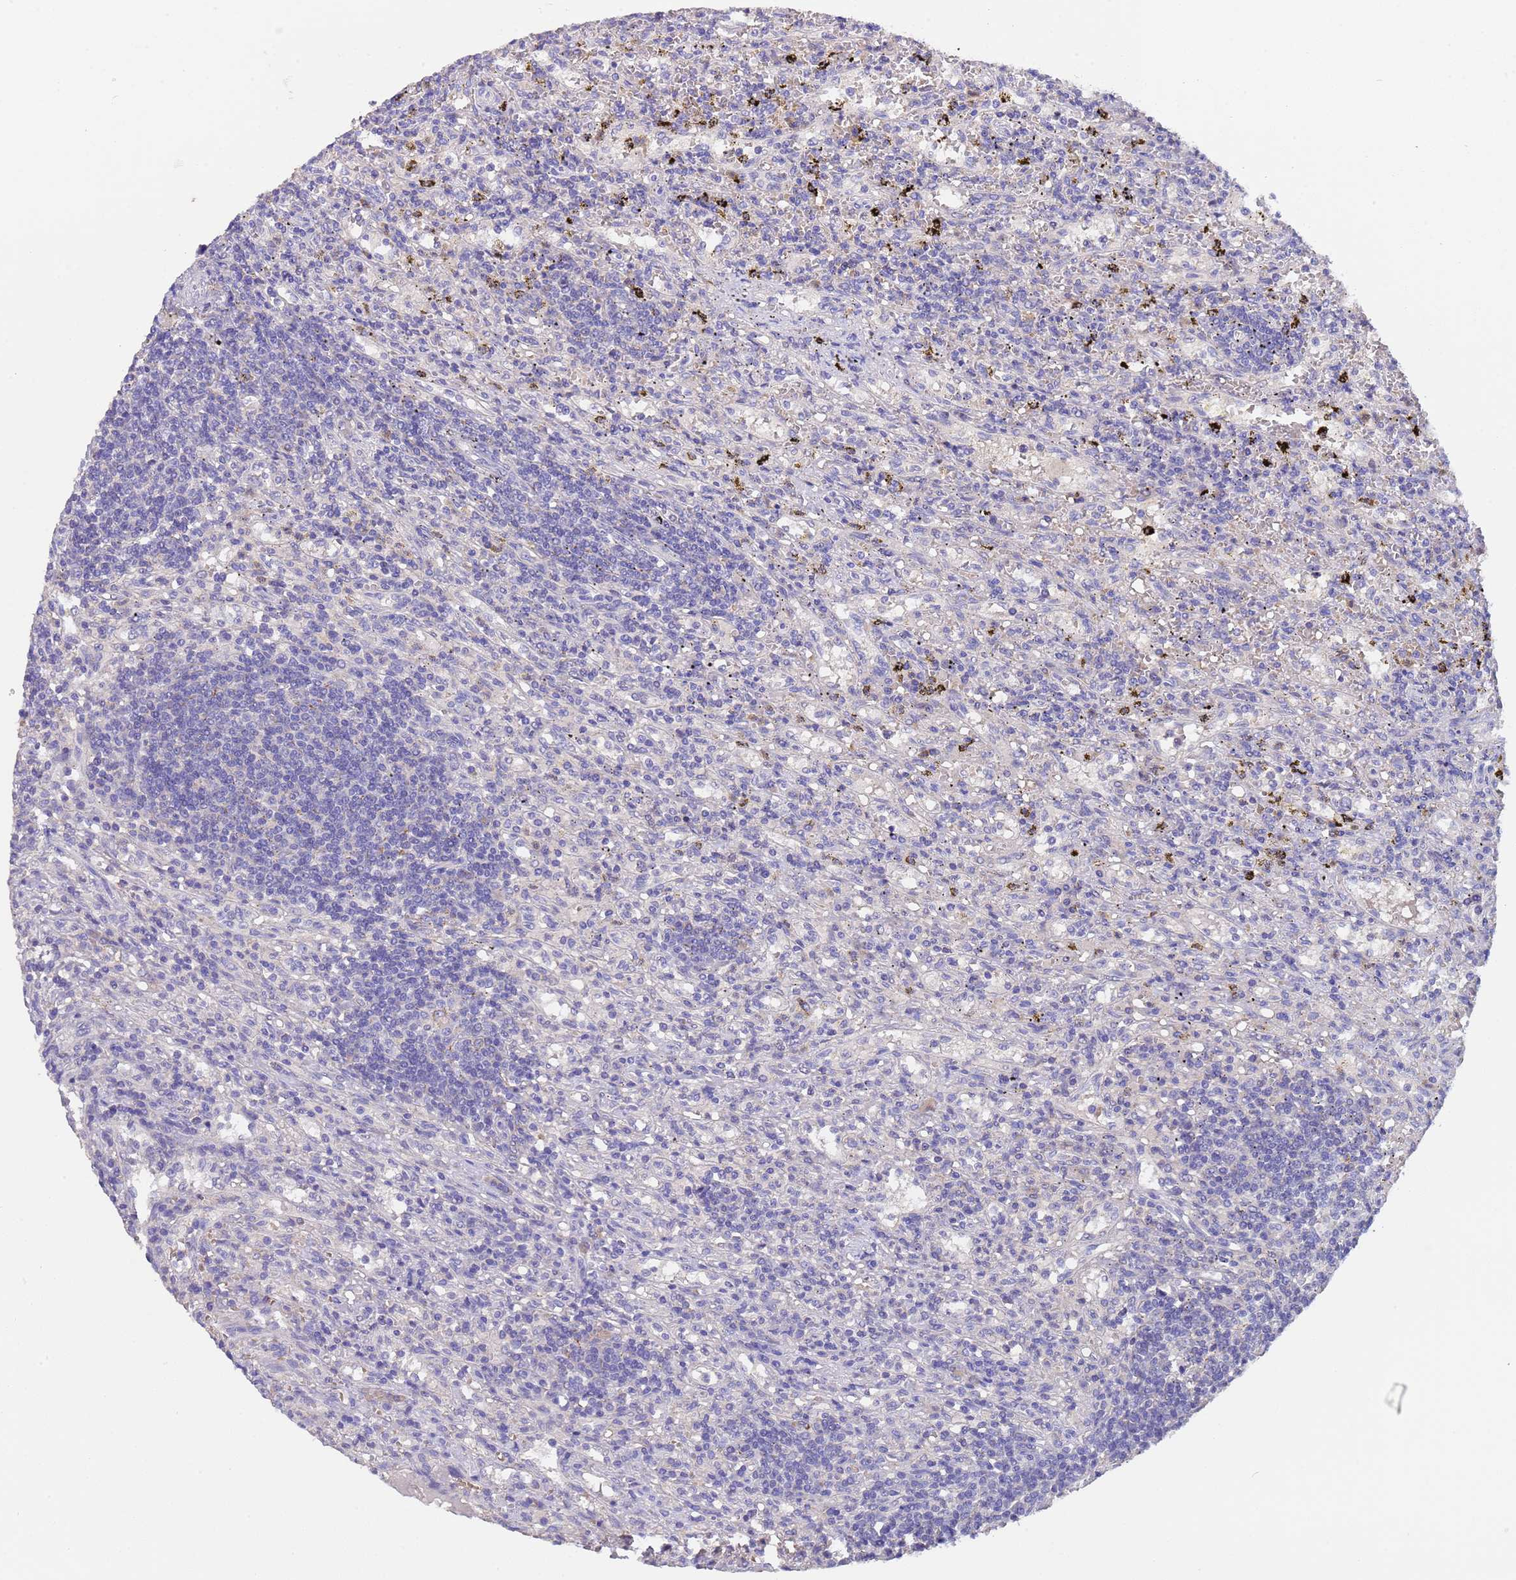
{"staining": {"intensity": "negative", "quantity": "none", "location": "none"}, "tissue": "lymphoma", "cell_type": "Tumor cells", "image_type": "cancer", "snomed": [{"axis": "morphology", "description": "Malignant lymphoma, non-Hodgkin's type, Low grade"}, {"axis": "topography", "description": "Spleen"}], "caption": "An IHC photomicrograph of low-grade malignant lymphoma, non-Hodgkin's type is shown. There is no staining in tumor cells of low-grade malignant lymphoma, non-Hodgkin's type. (DAB (3,3'-diaminobenzidine) immunohistochemistry, high magnification).", "gene": "SLC24A3", "patient": {"sex": "male", "age": 76}}